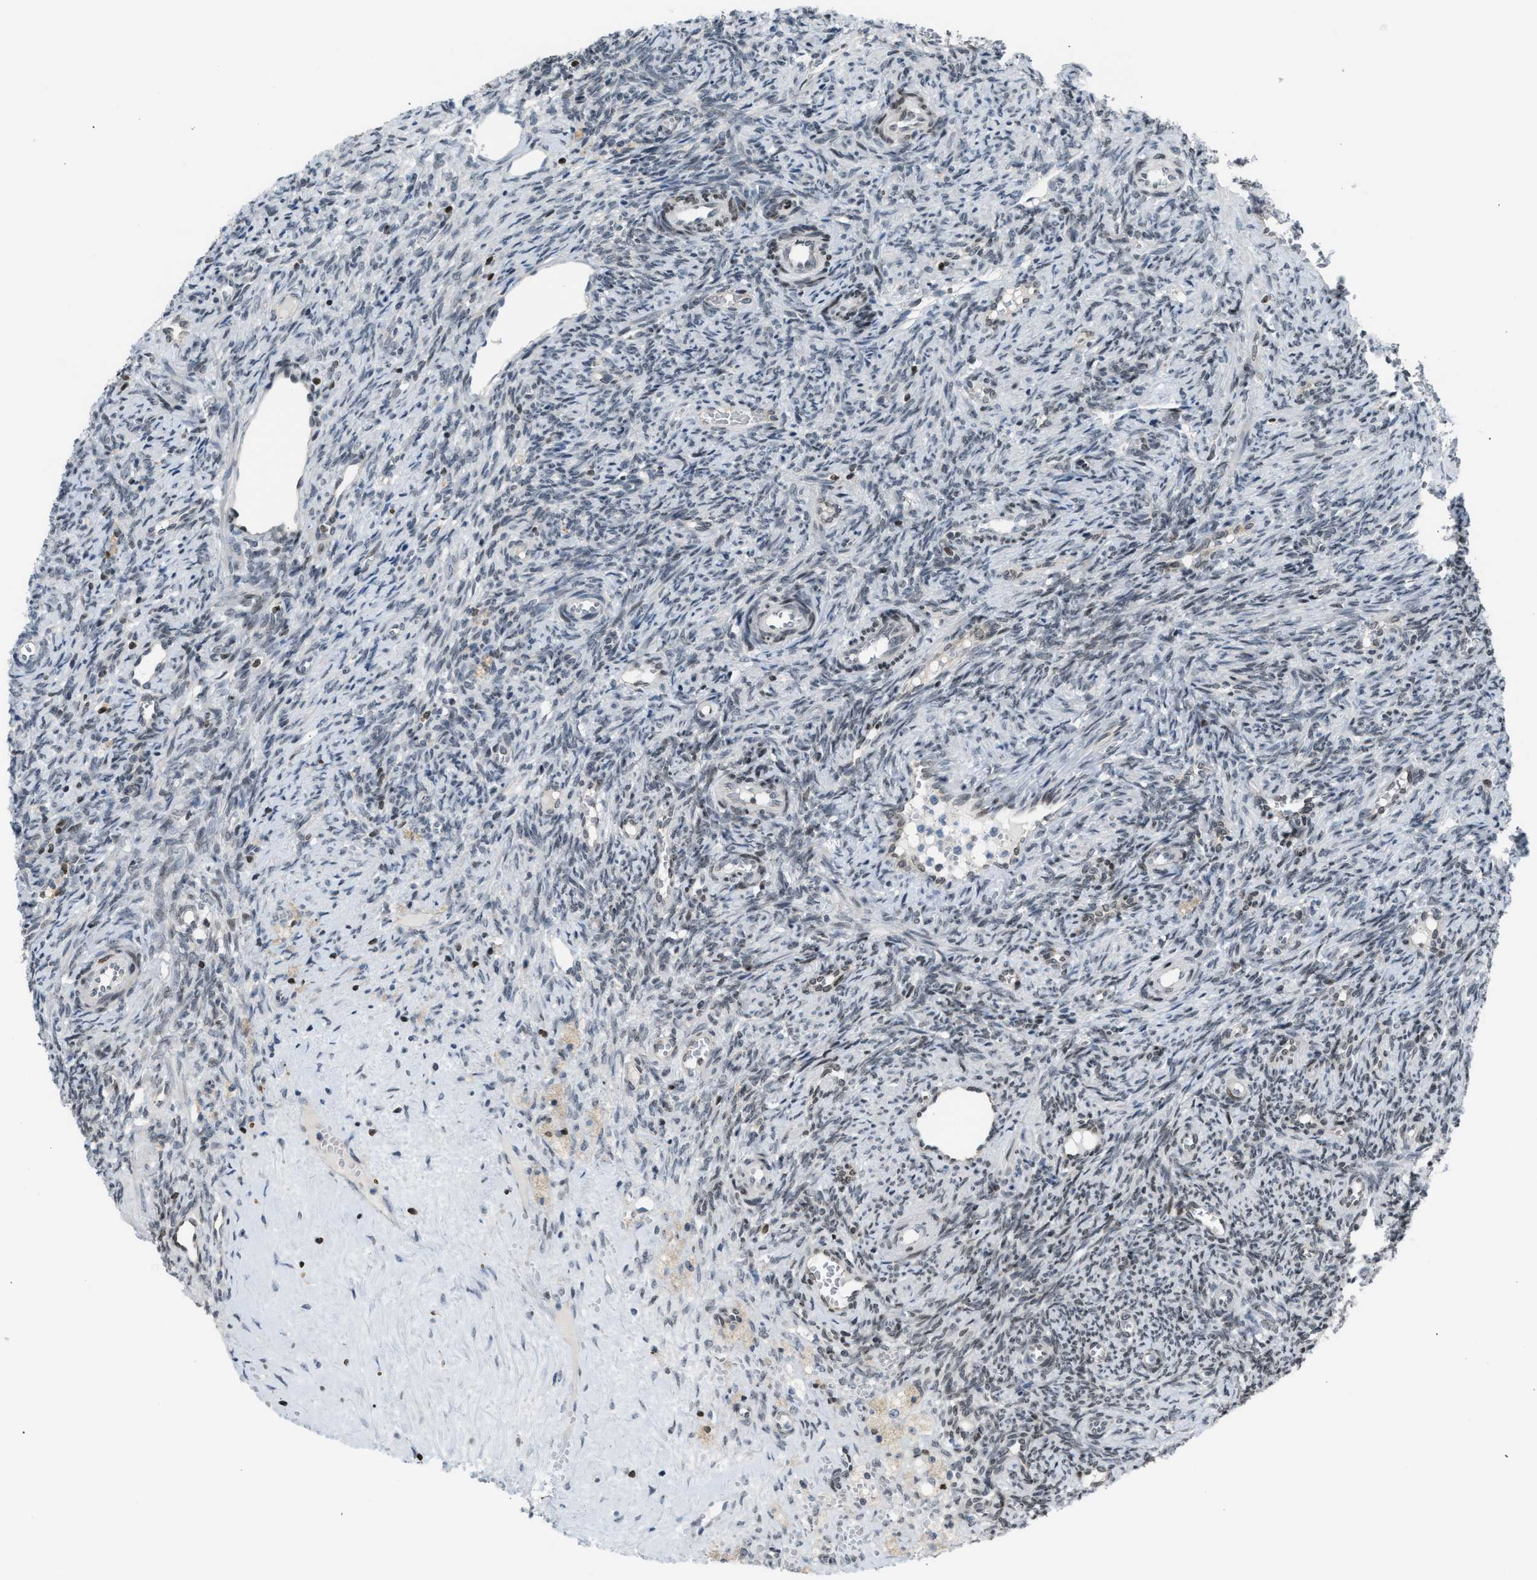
{"staining": {"intensity": "negative", "quantity": "none", "location": "none"}, "tissue": "ovary", "cell_type": "Follicle cells", "image_type": "normal", "snomed": [{"axis": "morphology", "description": "Normal tissue, NOS"}, {"axis": "topography", "description": "Ovary"}], "caption": "Follicle cells show no significant protein expression in unremarkable ovary.", "gene": "NPS", "patient": {"sex": "female", "age": 41}}